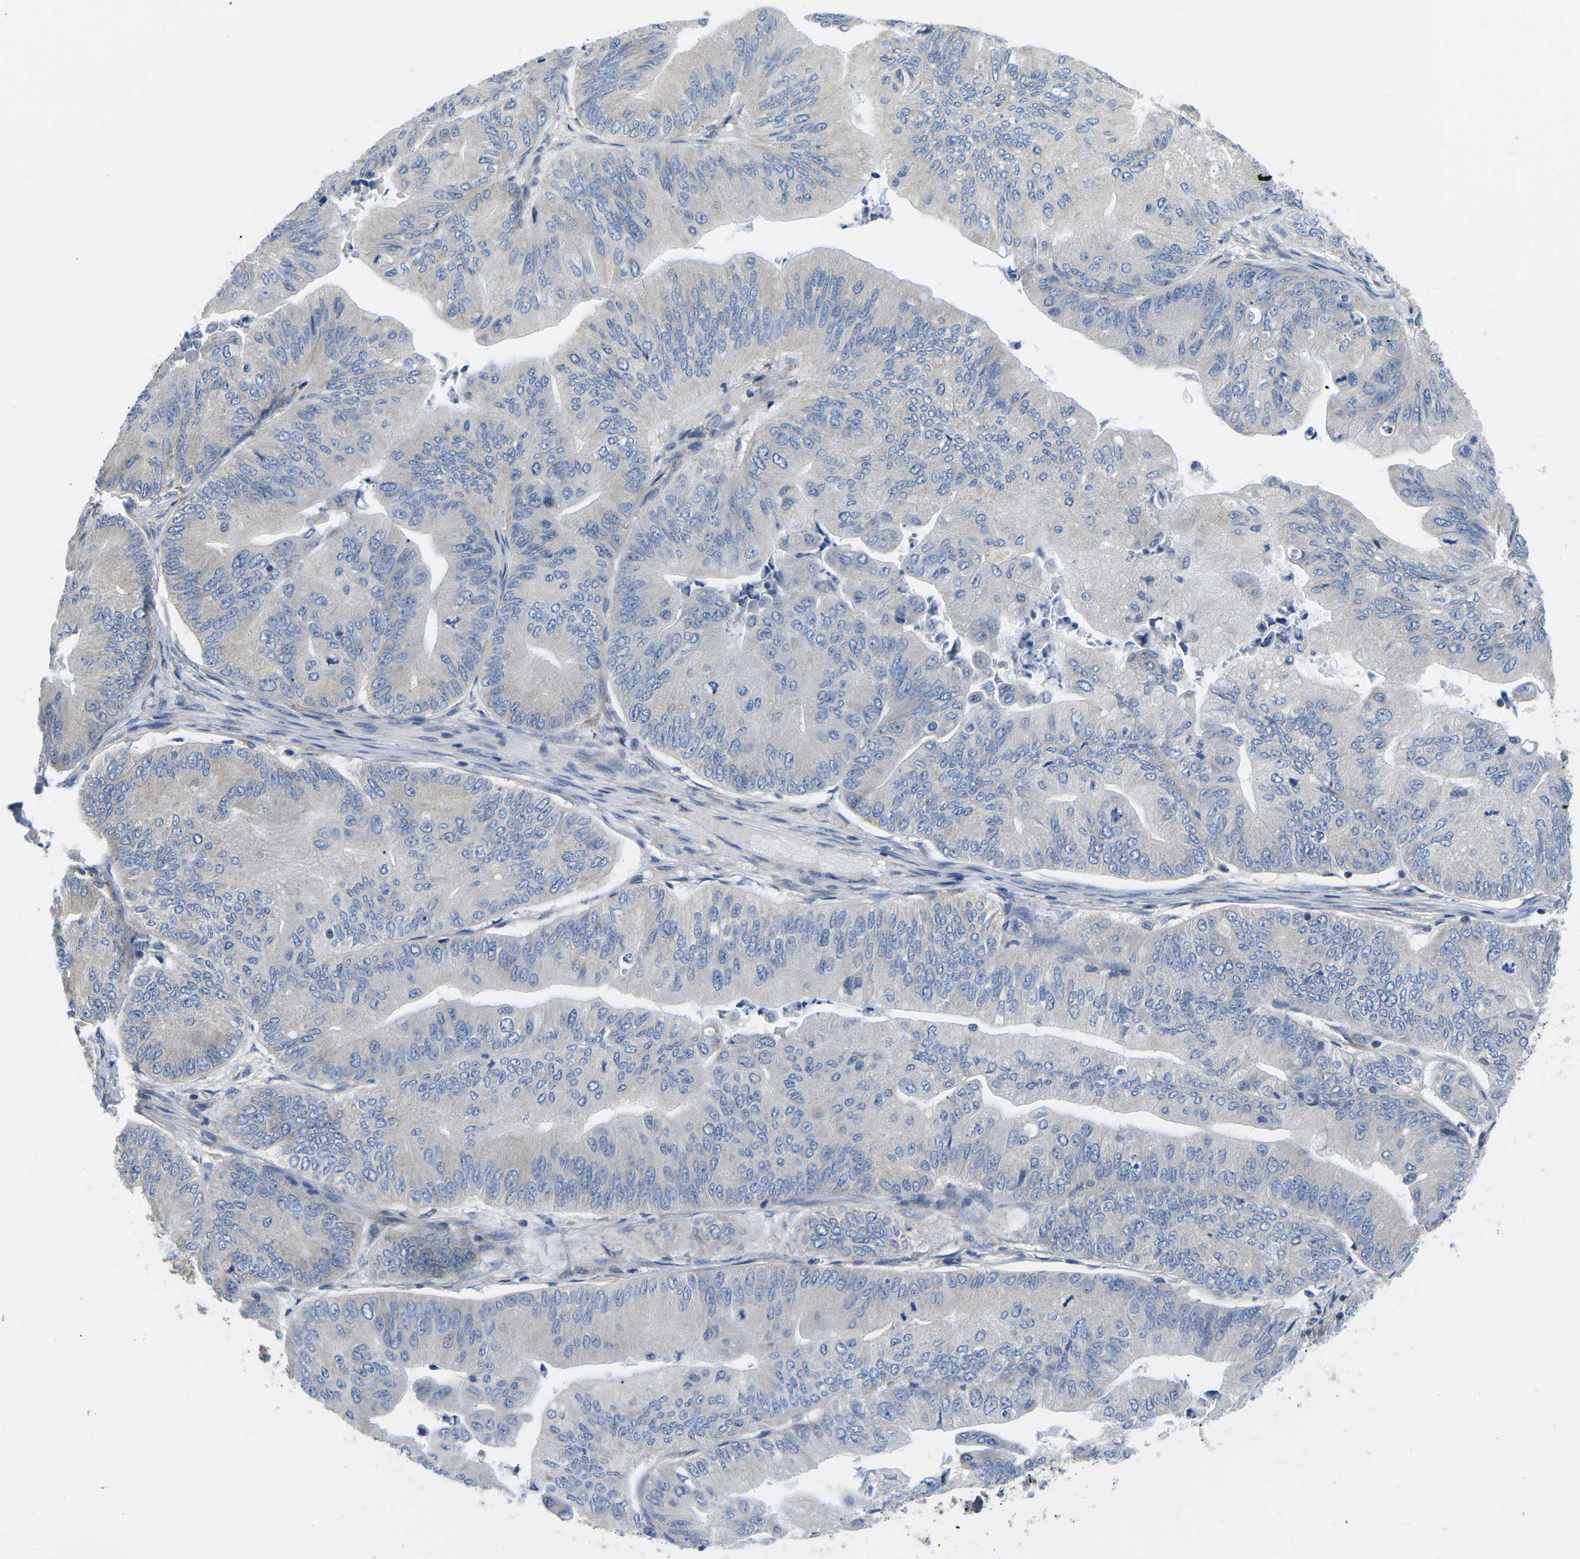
{"staining": {"intensity": "negative", "quantity": "none", "location": "none"}, "tissue": "ovarian cancer", "cell_type": "Tumor cells", "image_type": "cancer", "snomed": [{"axis": "morphology", "description": "Cystadenocarcinoma, mucinous, NOS"}, {"axis": "topography", "description": "Ovary"}], "caption": "The image displays no staining of tumor cells in ovarian mucinous cystadenocarcinoma.", "gene": "TMEFF2", "patient": {"sex": "female", "age": 61}}